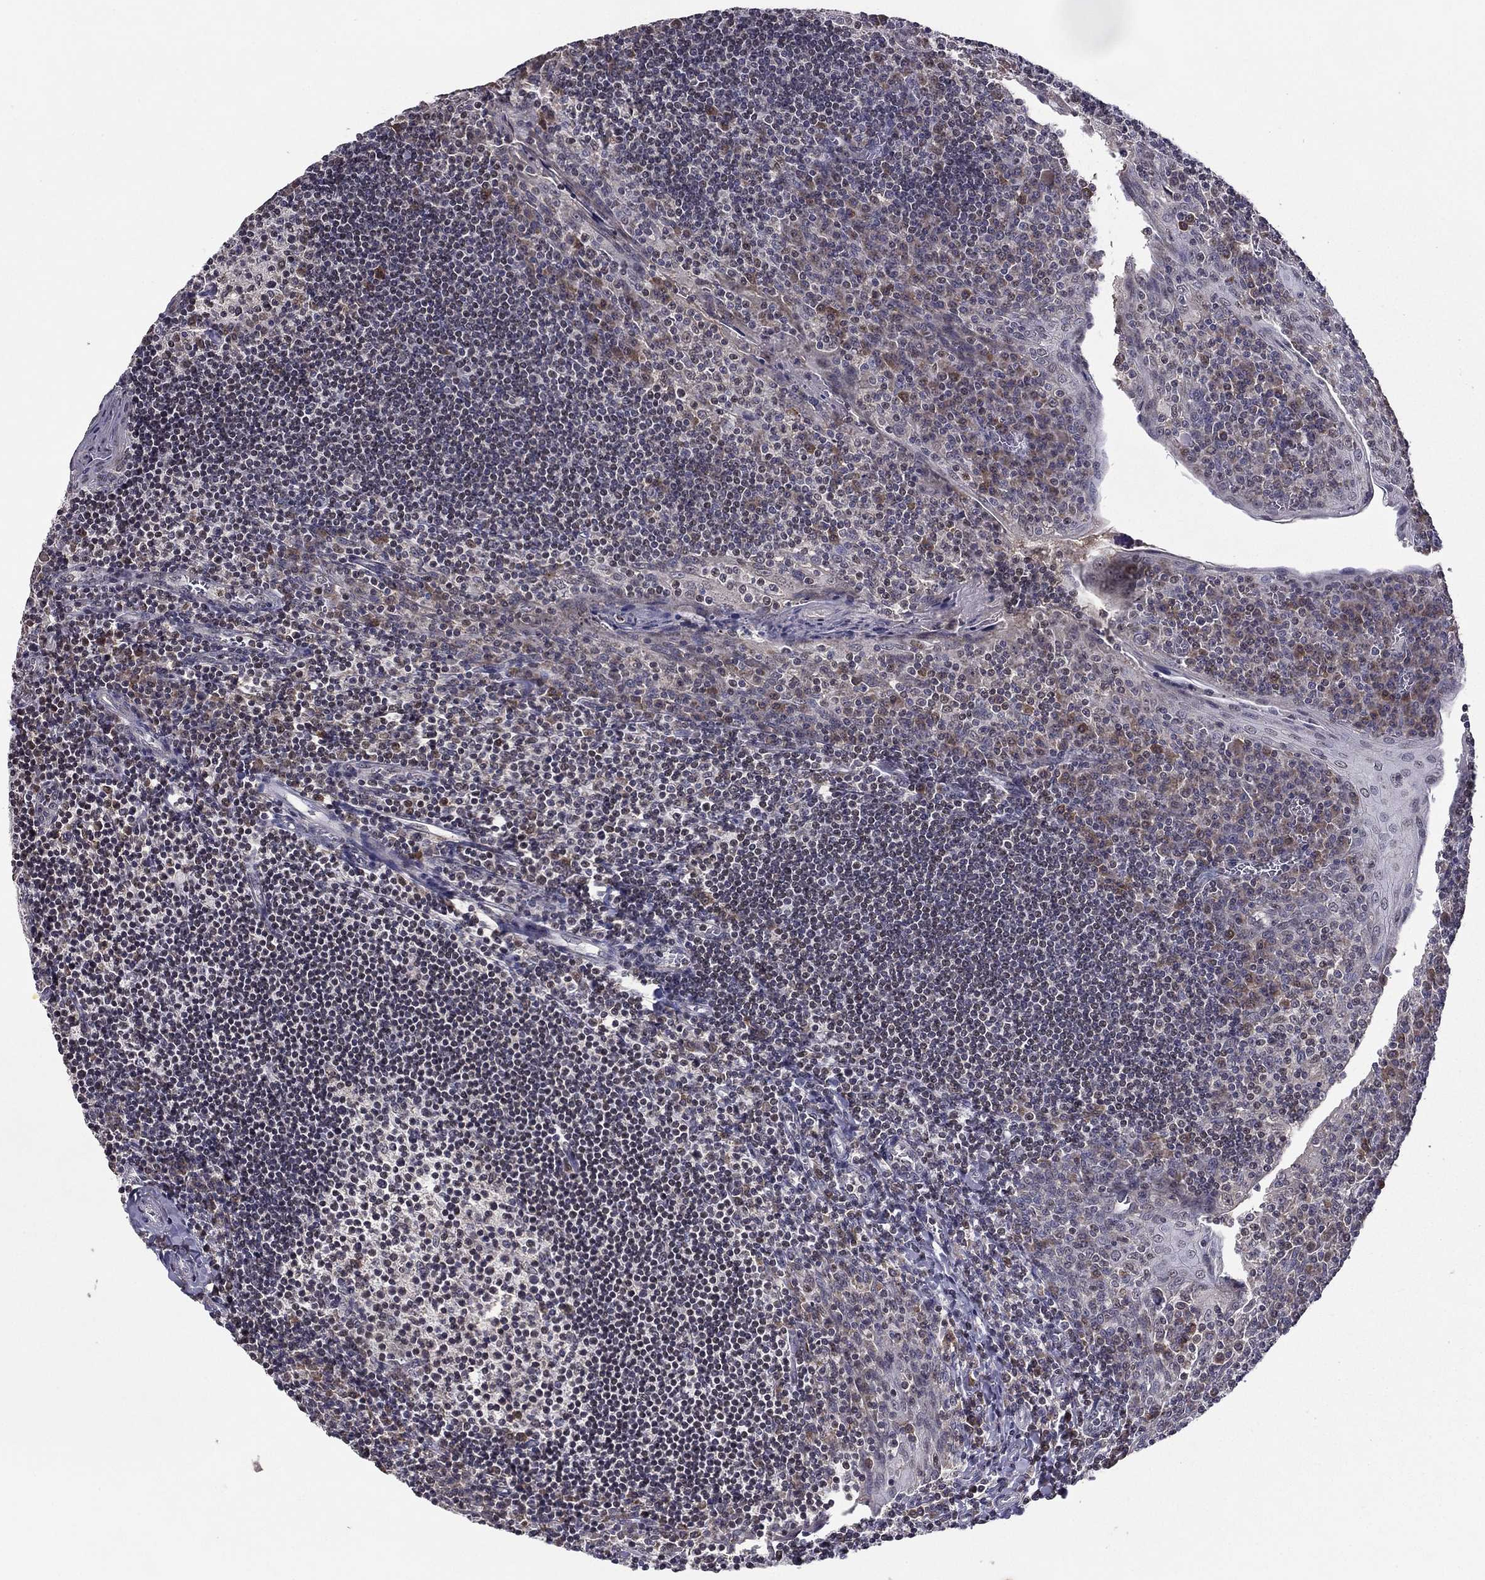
{"staining": {"intensity": "negative", "quantity": "none", "location": "none"}, "tissue": "tonsil", "cell_type": "Germinal center cells", "image_type": "normal", "snomed": [{"axis": "morphology", "description": "Normal tissue, NOS"}, {"axis": "topography", "description": "Tonsil"}], "caption": "The histopathology image reveals no significant staining in germinal center cells of tonsil.", "gene": "HCN1", "patient": {"sex": "female", "age": 12}}